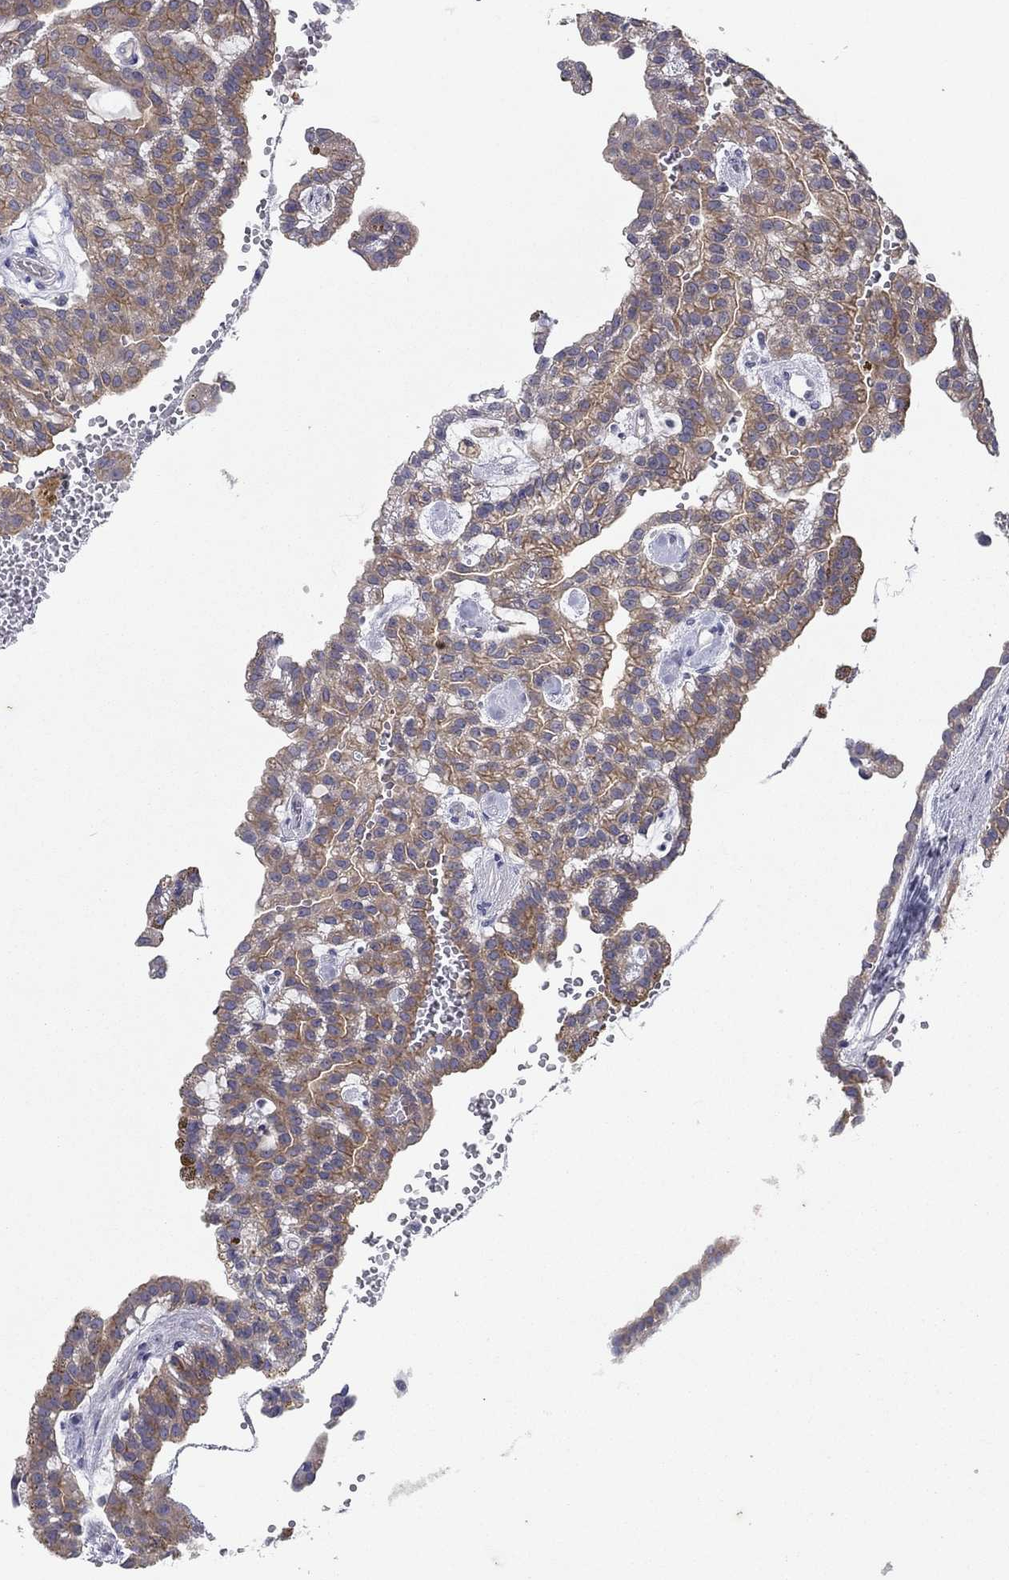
{"staining": {"intensity": "weak", "quantity": ">75%", "location": "cytoplasmic/membranous"}, "tissue": "renal cancer", "cell_type": "Tumor cells", "image_type": "cancer", "snomed": [{"axis": "morphology", "description": "Adenocarcinoma, NOS"}, {"axis": "topography", "description": "Kidney"}], "caption": "High-magnification brightfield microscopy of renal adenocarcinoma stained with DAB (brown) and counterstained with hematoxylin (blue). tumor cells exhibit weak cytoplasmic/membranous staining is appreciated in approximately>75% of cells. The staining is performed using DAB brown chromogen to label protein expression. The nuclei are counter-stained blue using hematoxylin.", "gene": "PLS1", "patient": {"sex": "male", "age": 63}}